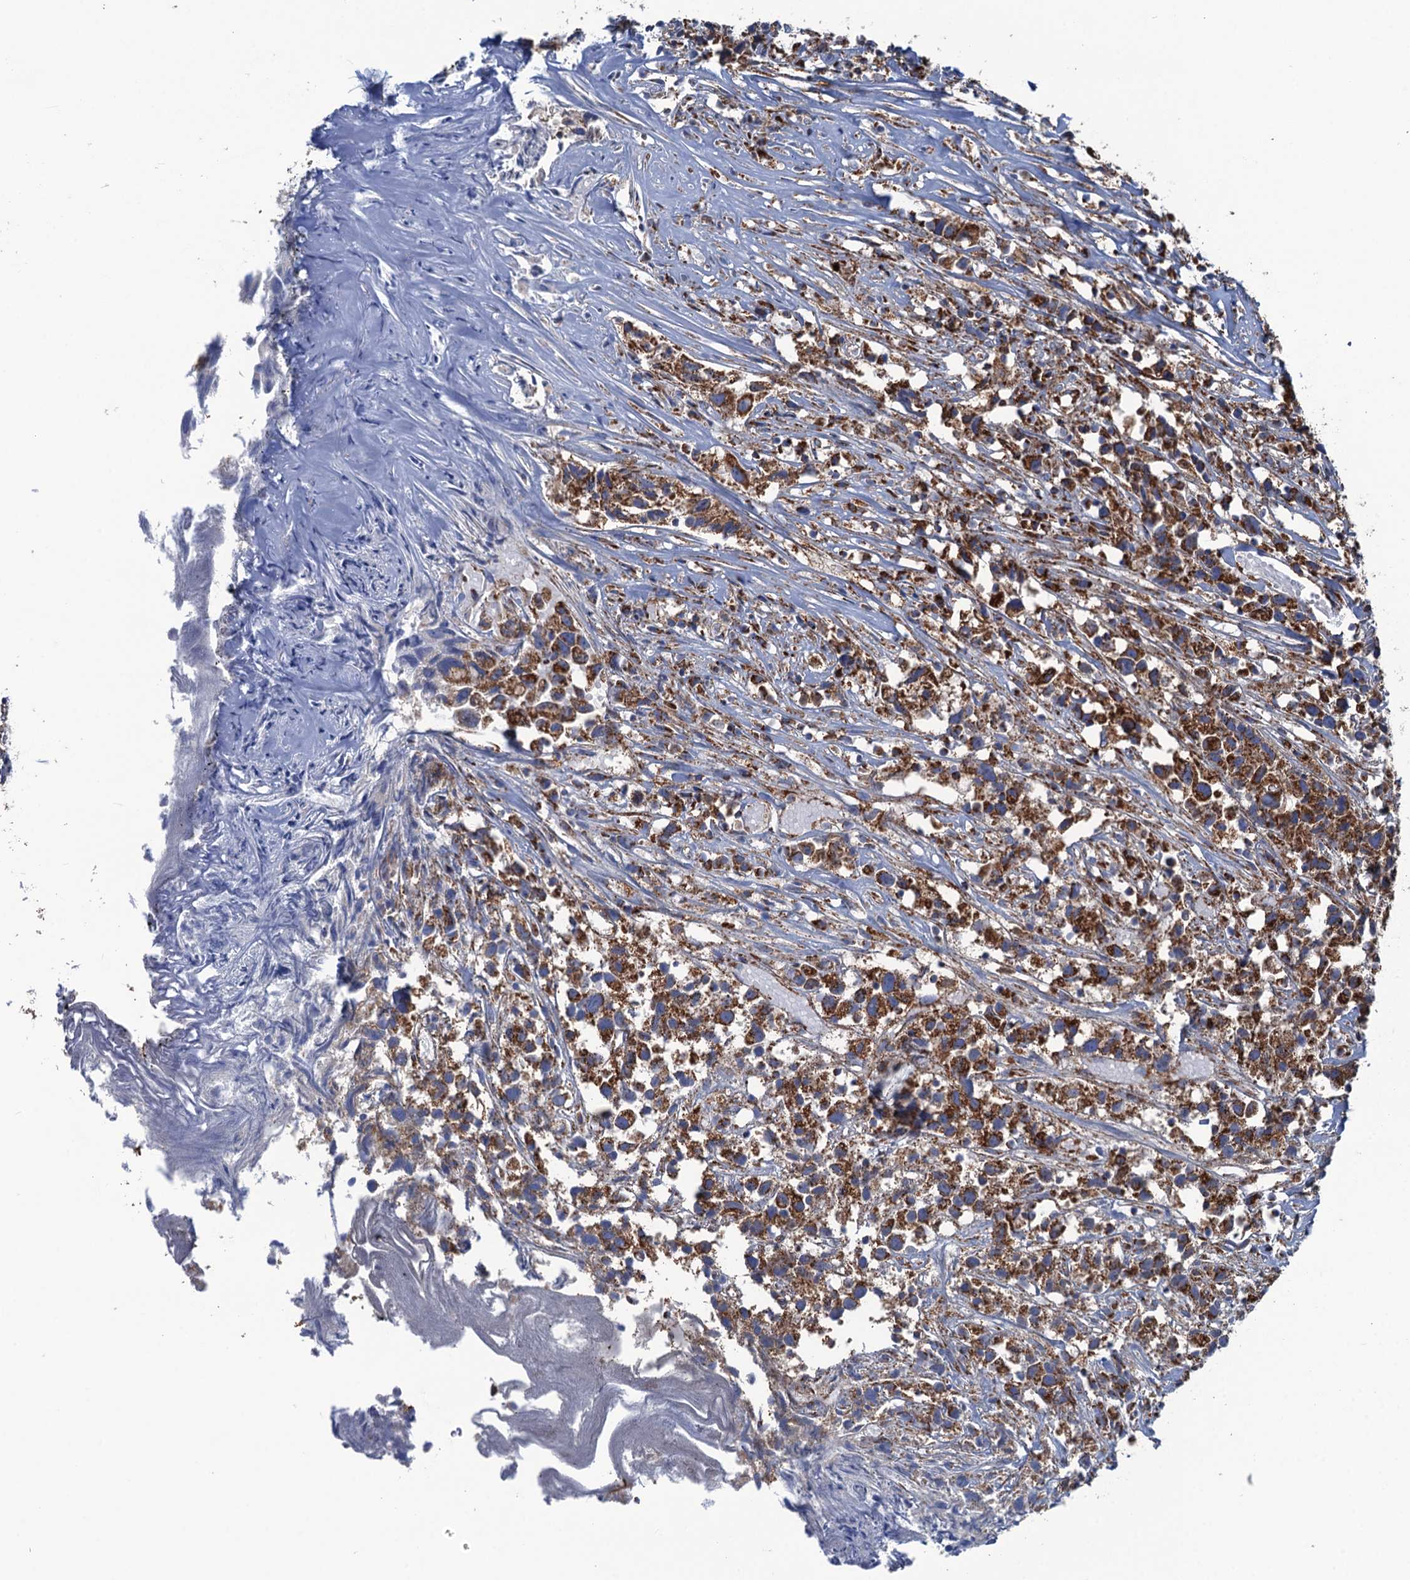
{"staining": {"intensity": "strong", "quantity": ">75%", "location": "cytoplasmic/membranous"}, "tissue": "urothelial cancer", "cell_type": "Tumor cells", "image_type": "cancer", "snomed": [{"axis": "morphology", "description": "Urothelial carcinoma, High grade"}, {"axis": "topography", "description": "Urinary bladder"}], "caption": "Urothelial cancer stained for a protein (brown) exhibits strong cytoplasmic/membranous positive expression in about >75% of tumor cells.", "gene": "IVD", "patient": {"sex": "female", "age": 75}}